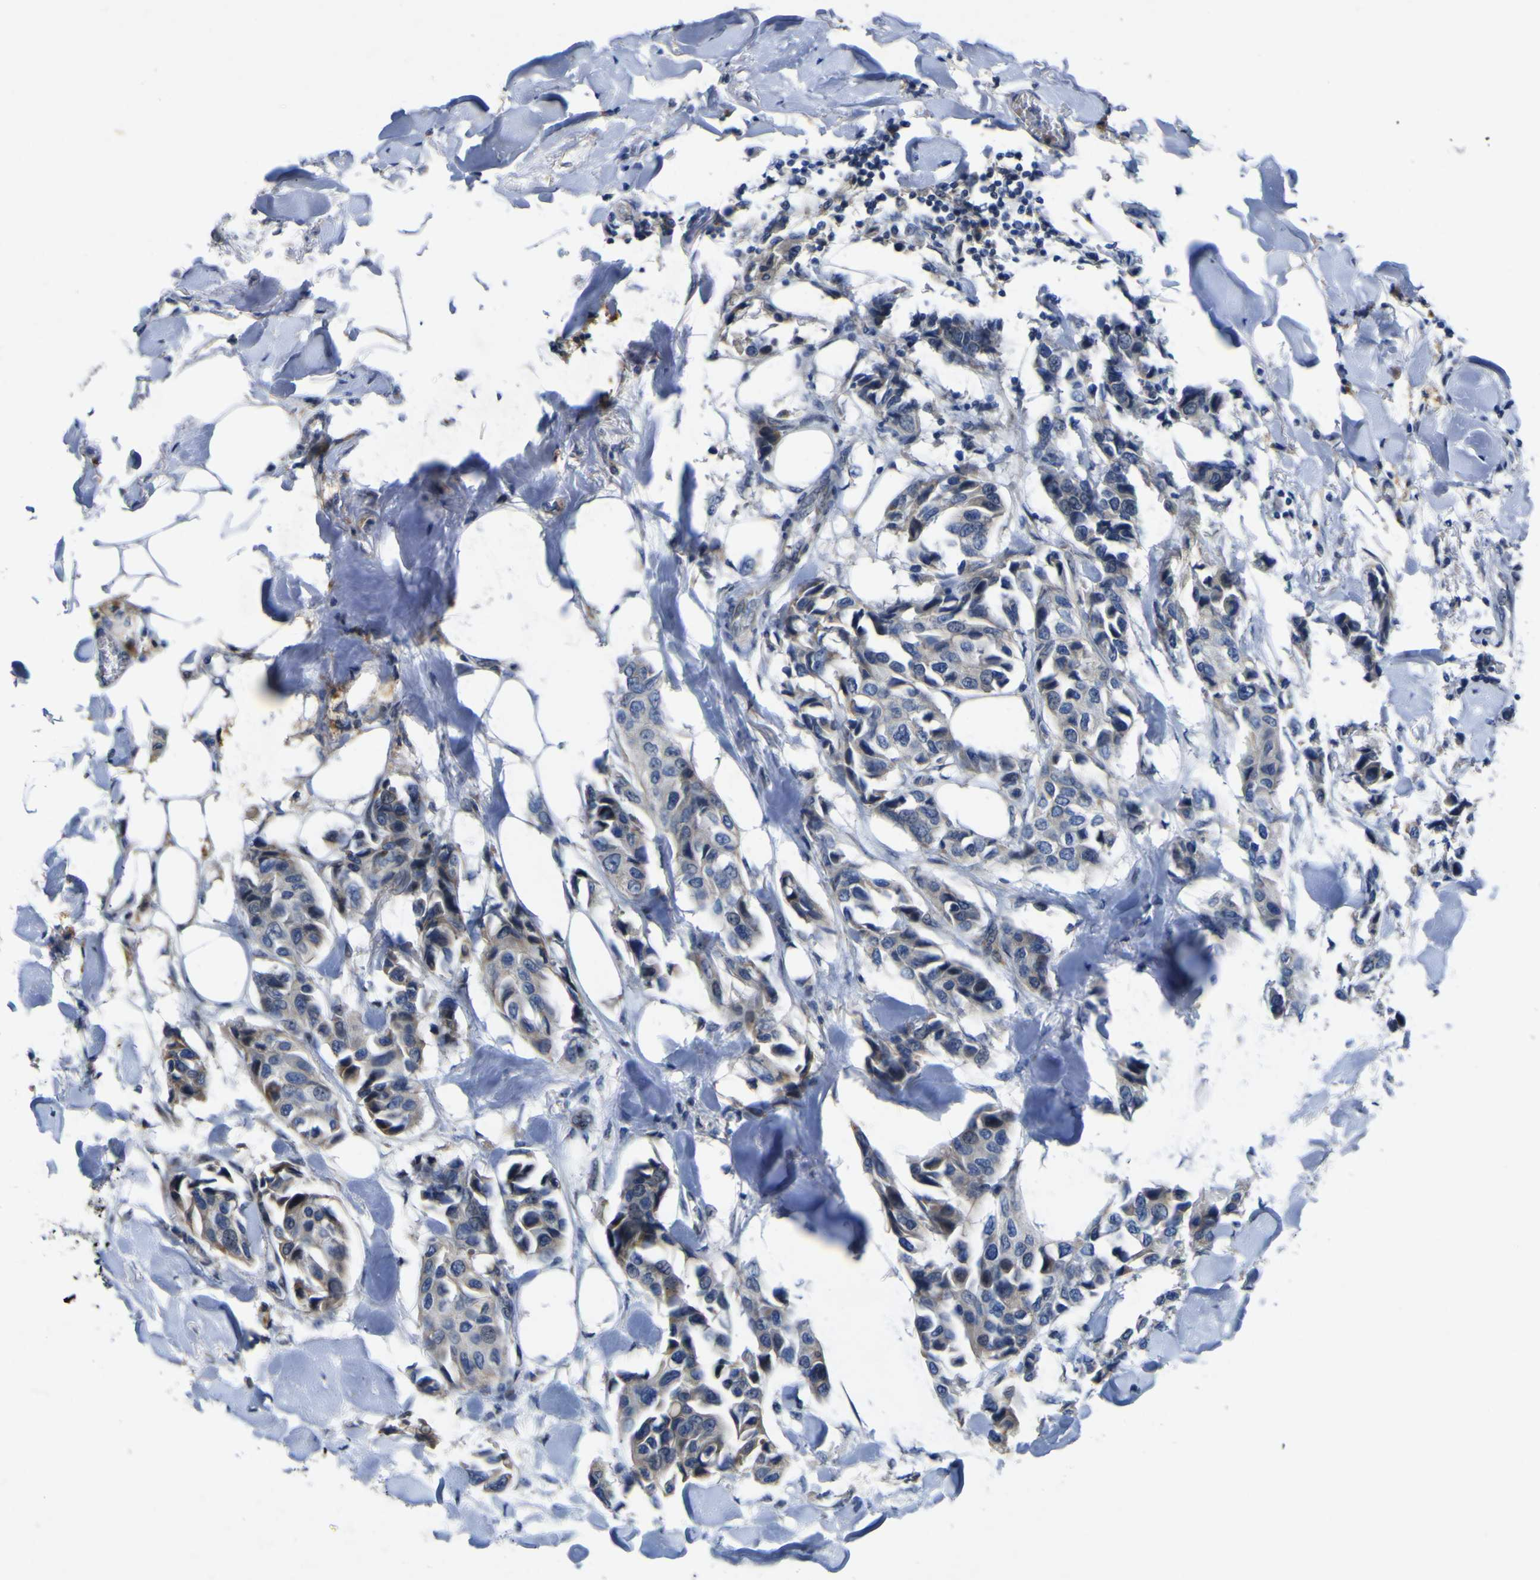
{"staining": {"intensity": "weak", "quantity": "<25%", "location": "cytoplasmic/membranous"}, "tissue": "breast cancer", "cell_type": "Tumor cells", "image_type": "cancer", "snomed": [{"axis": "morphology", "description": "Duct carcinoma"}, {"axis": "topography", "description": "Breast"}], "caption": "Breast cancer was stained to show a protein in brown. There is no significant staining in tumor cells. The staining is performed using DAB (3,3'-diaminobenzidine) brown chromogen with nuclei counter-stained in using hematoxylin.", "gene": "NAV1", "patient": {"sex": "female", "age": 80}}